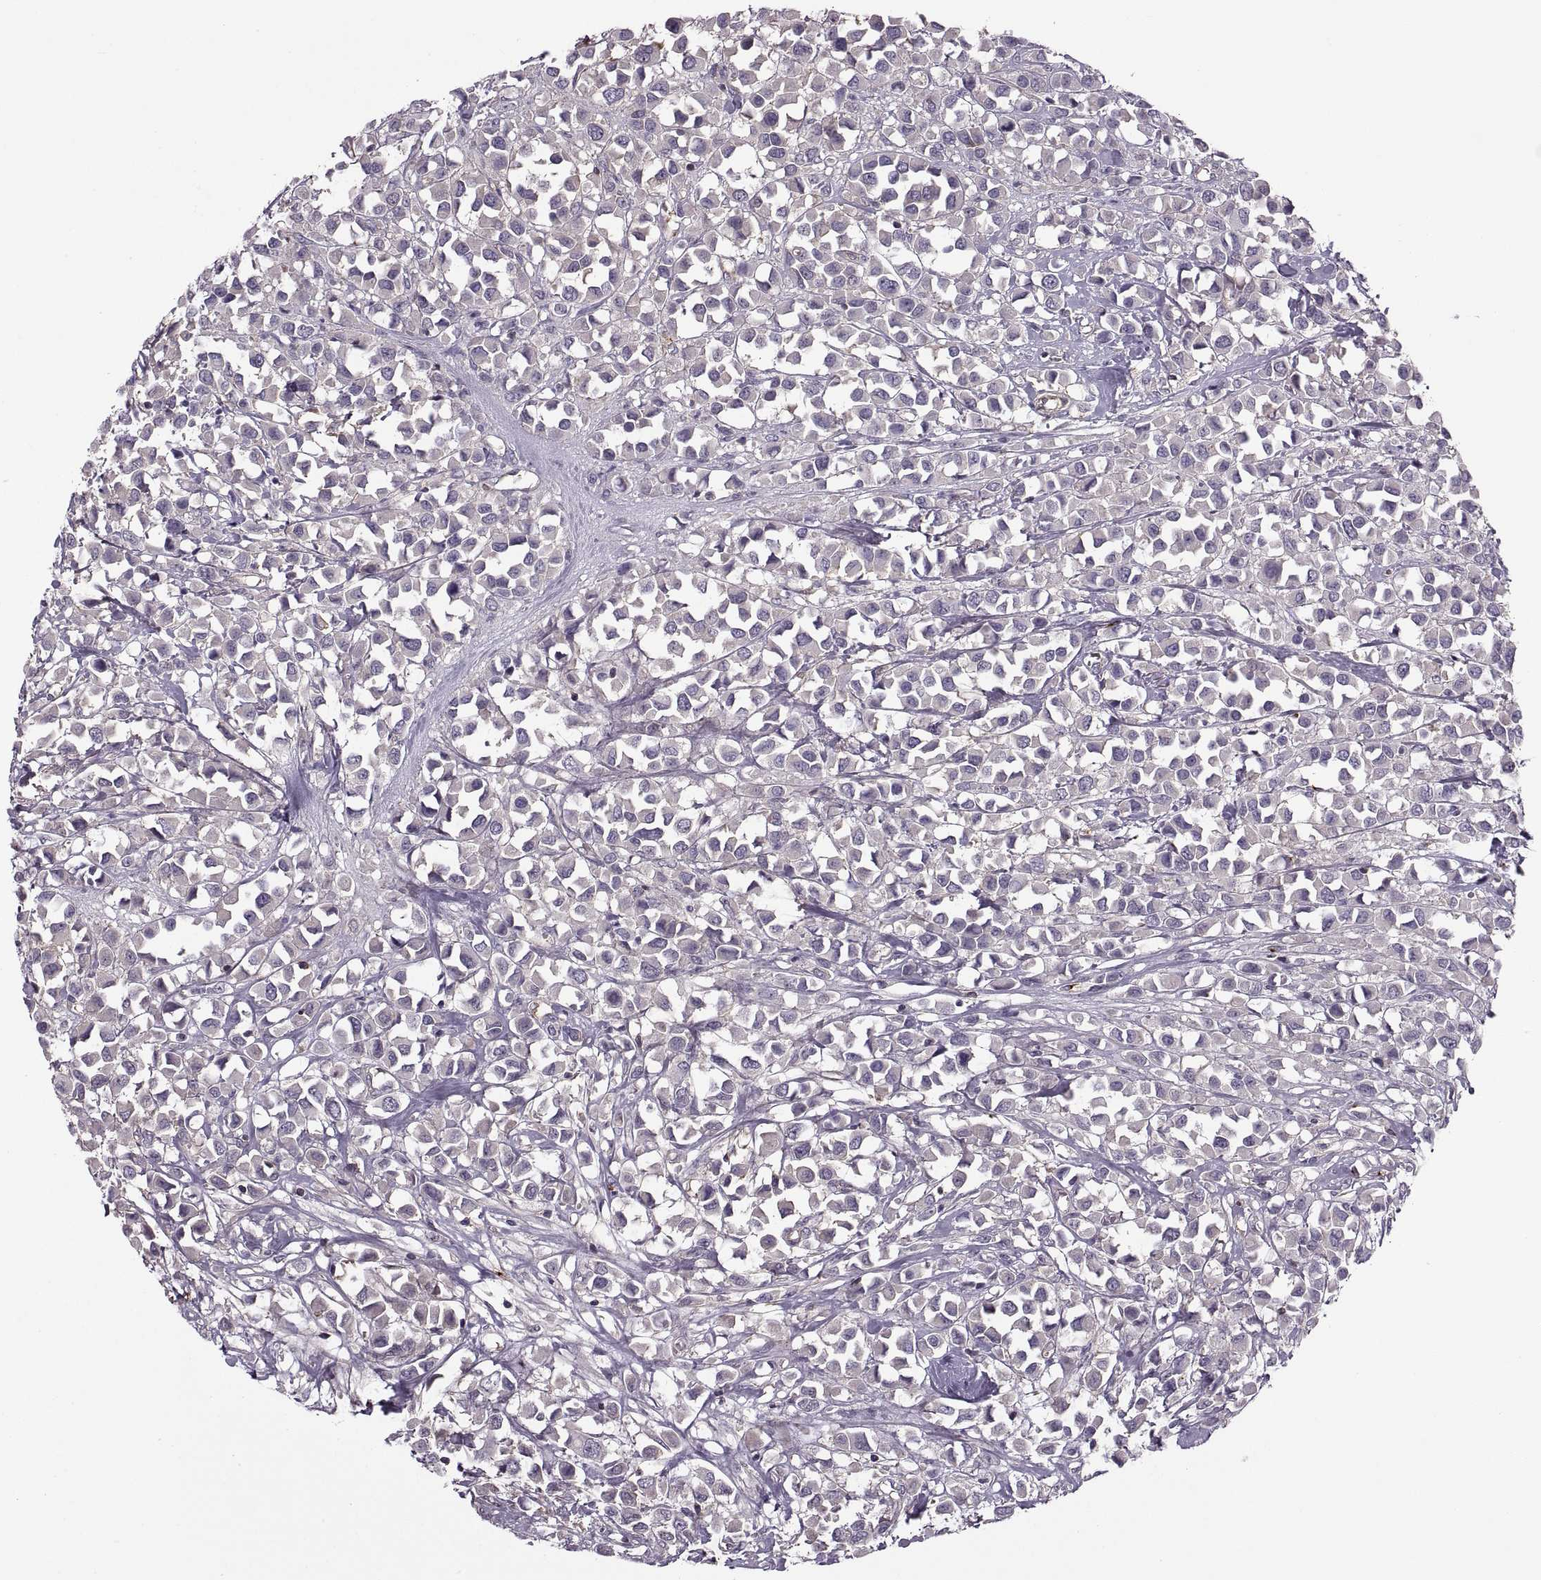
{"staining": {"intensity": "negative", "quantity": "none", "location": "none"}, "tissue": "breast cancer", "cell_type": "Tumor cells", "image_type": "cancer", "snomed": [{"axis": "morphology", "description": "Duct carcinoma"}, {"axis": "topography", "description": "Breast"}], "caption": "IHC photomicrograph of neoplastic tissue: breast invasive ductal carcinoma stained with DAB displays no significant protein positivity in tumor cells.", "gene": "SLC2A3", "patient": {"sex": "female", "age": 61}}